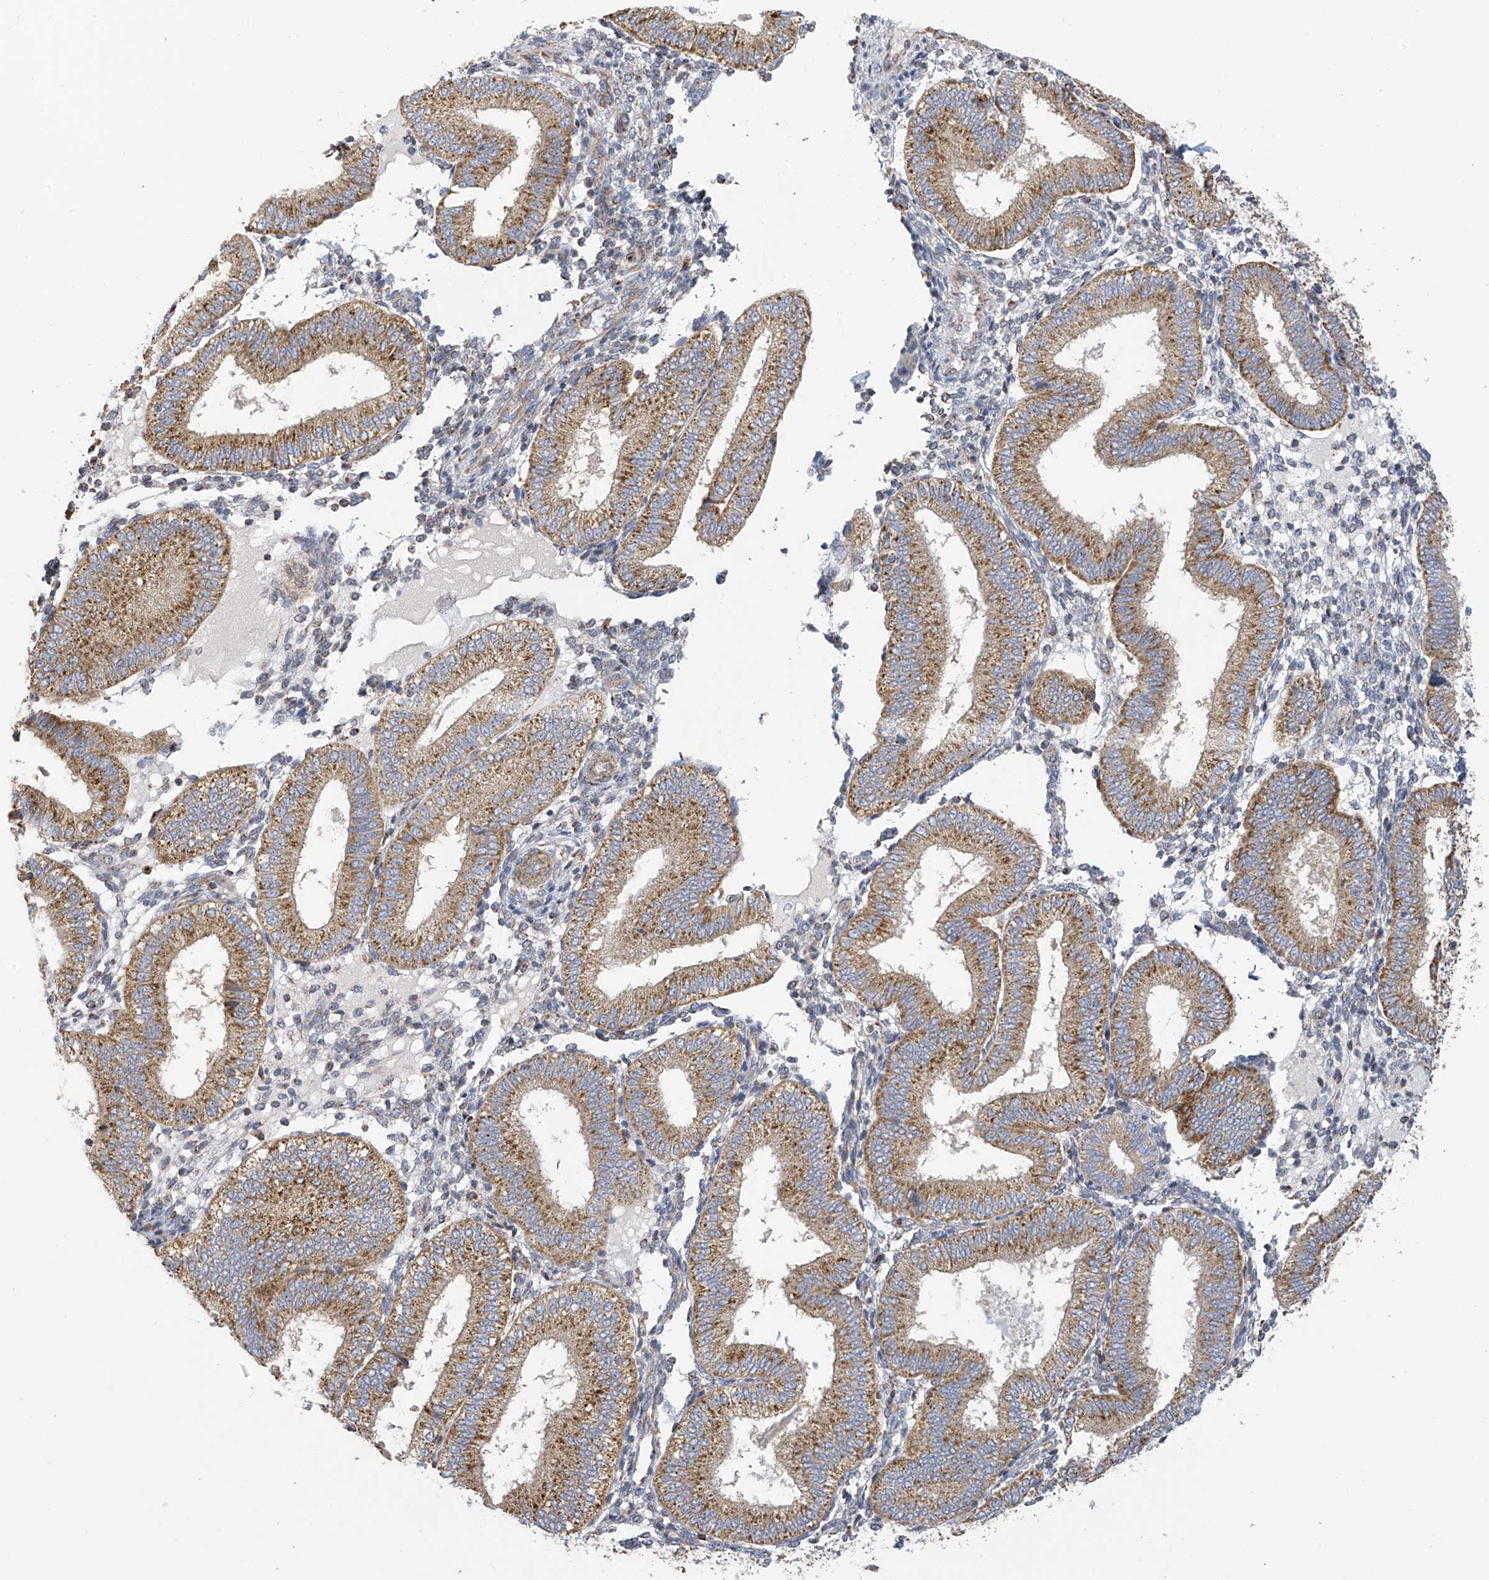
{"staining": {"intensity": "weak", "quantity": "<25%", "location": "cytoplasmic/membranous"}, "tissue": "endometrium", "cell_type": "Cells in endometrial stroma", "image_type": "normal", "snomed": [{"axis": "morphology", "description": "Normal tissue, NOS"}, {"axis": "topography", "description": "Endometrium"}], "caption": "The micrograph exhibits no staining of cells in endometrial stroma in unremarkable endometrium.", "gene": "ITM2B", "patient": {"sex": "female", "age": 39}}